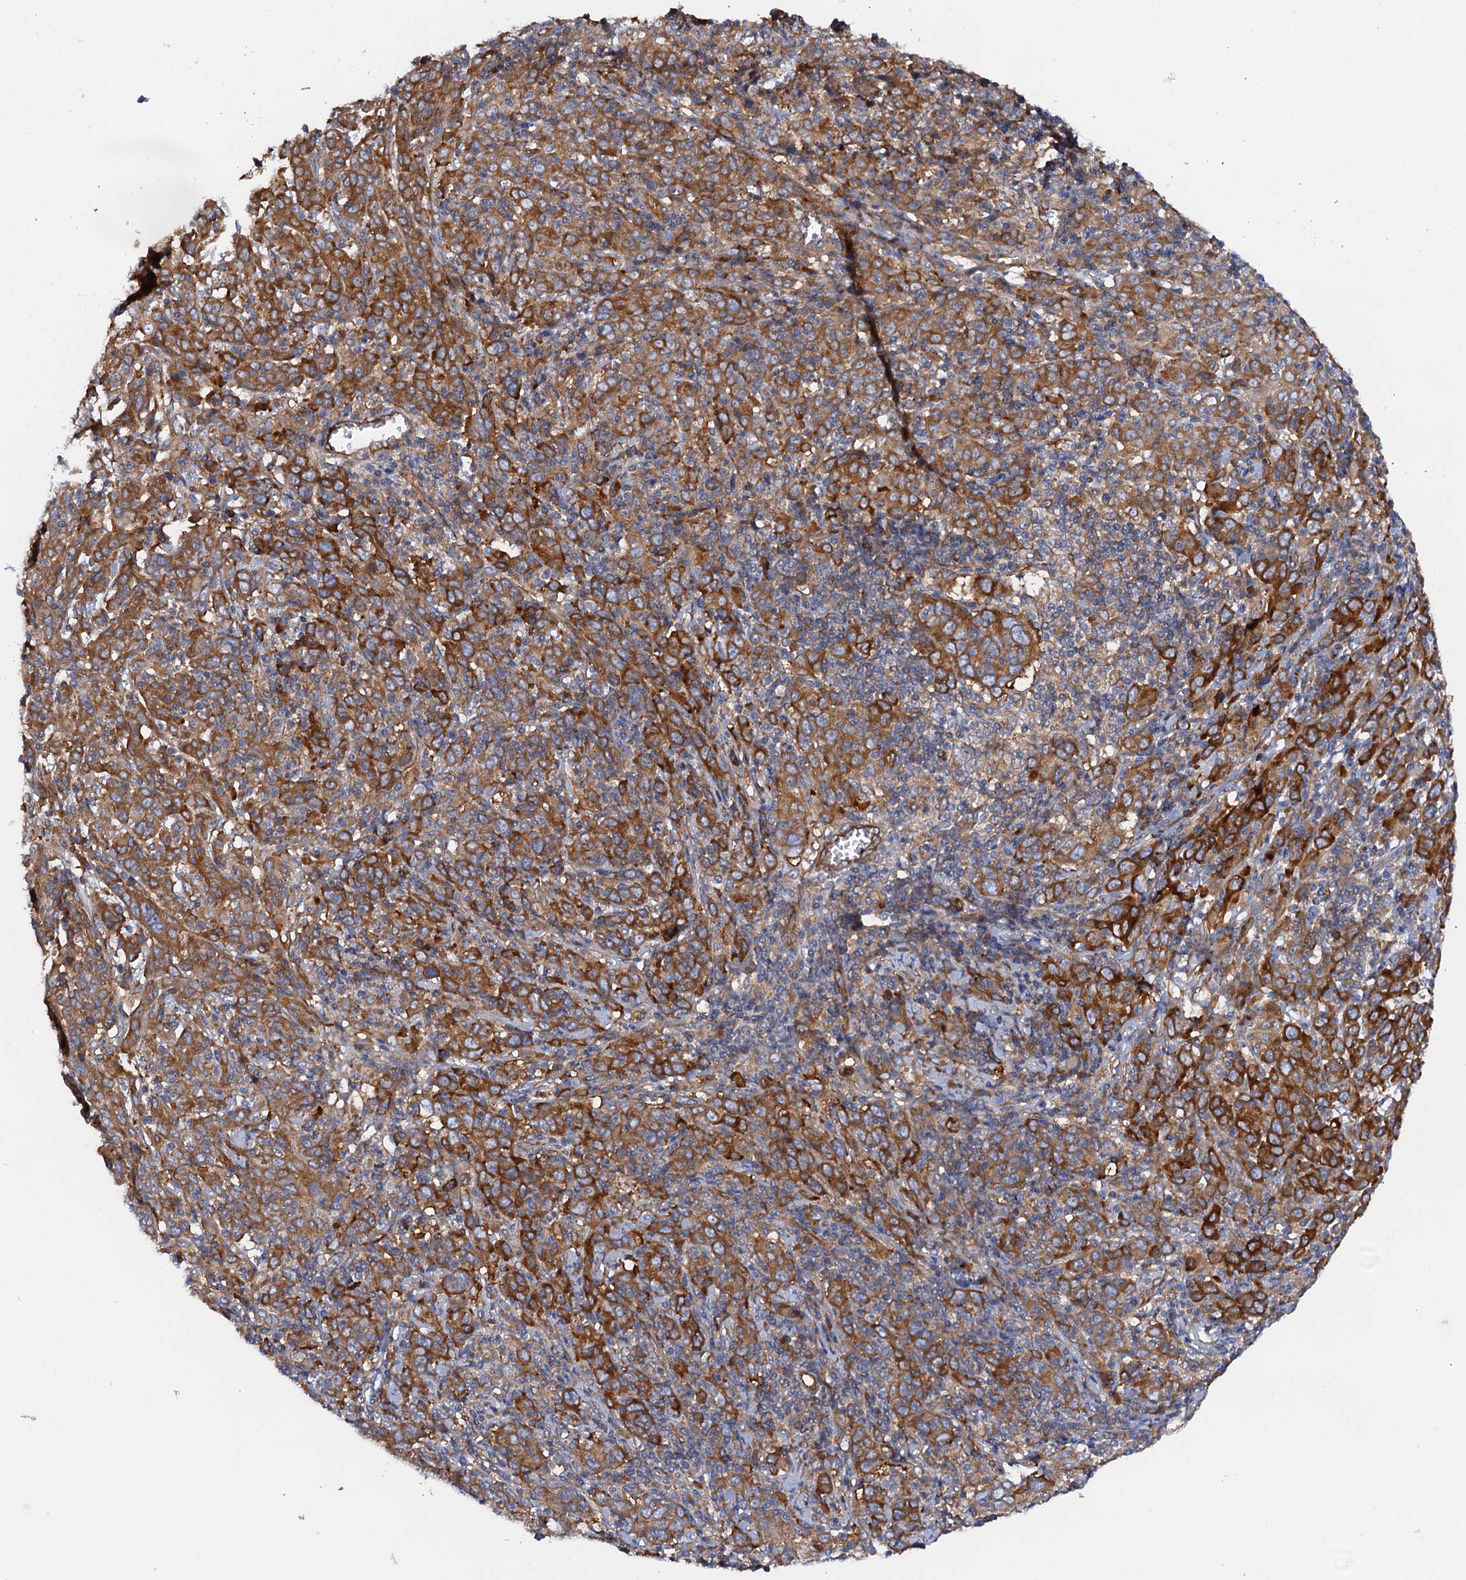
{"staining": {"intensity": "strong", "quantity": ">75%", "location": "cytoplasmic/membranous"}, "tissue": "cervical cancer", "cell_type": "Tumor cells", "image_type": "cancer", "snomed": [{"axis": "morphology", "description": "Squamous cell carcinoma, NOS"}, {"axis": "topography", "description": "Cervix"}], "caption": "Cervical squamous cell carcinoma was stained to show a protein in brown. There is high levels of strong cytoplasmic/membranous expression in approximately >75% of tumor cells. (Brightfield microscopy of DAB IHC at high magnification).", "gene": "MRPL48", "patient": {"sex": "female", "age": 67}}